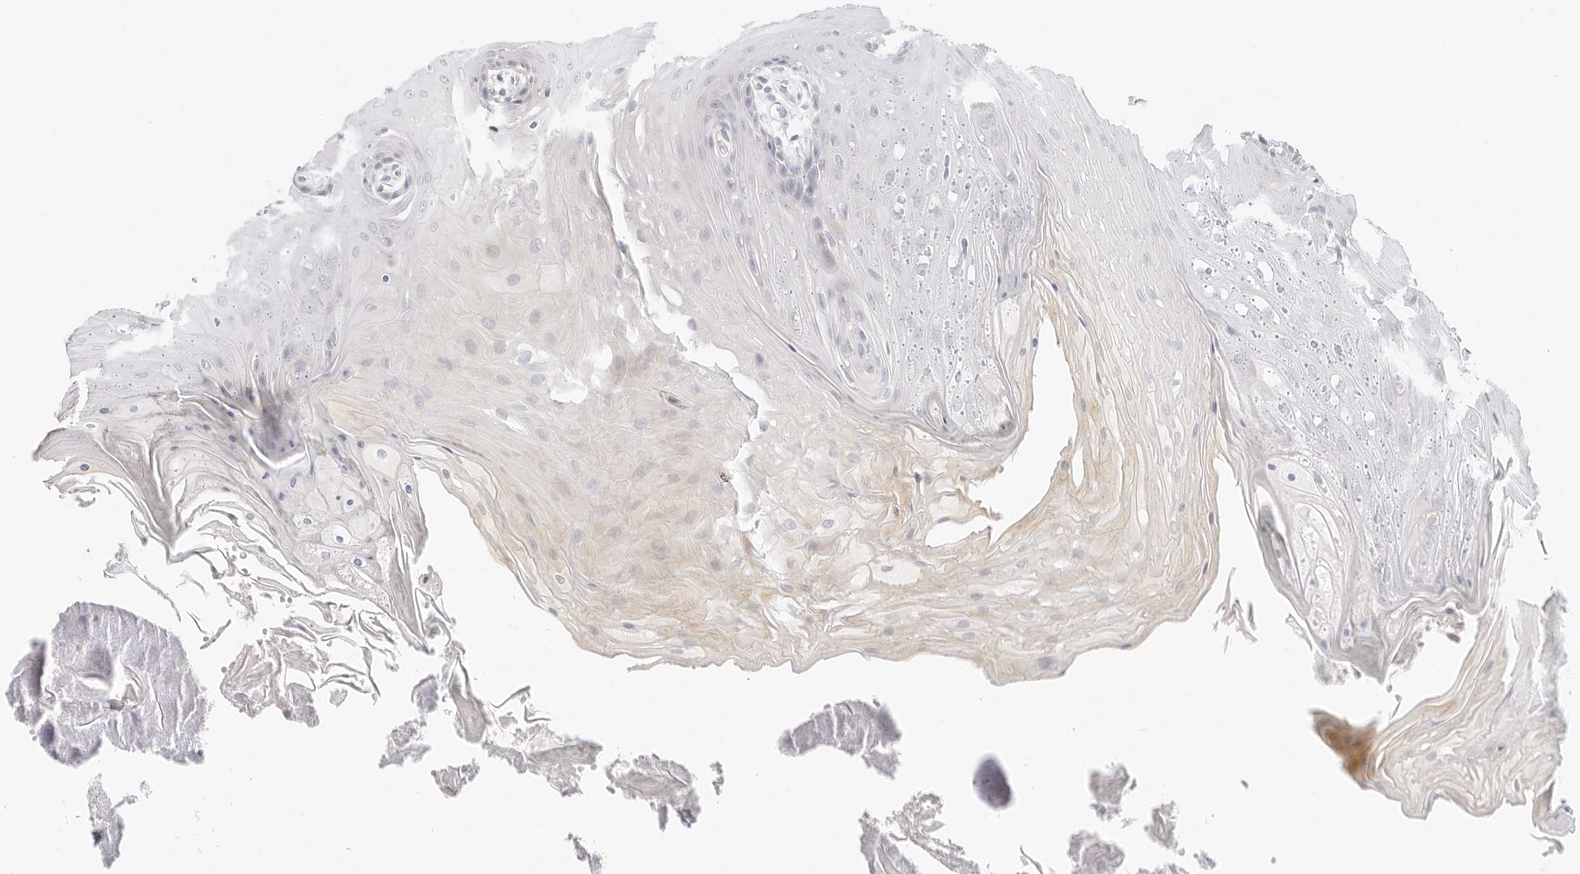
{"staining": {"intensity": "weak", "quantity": "<25%", "location": "cytoplasmic/membranous"}, "tissue": "oral mucosa", "cell_type": "Squamous epithelial cells", "image_type": "normal", "snomed": [{"axis": "morphology", "description": "Normal tissue, NOS"}, {"axis": "morphology", "description": "Squamous cell carcinoma, NOS"}, {"axis": "topography", "description": "Skeletal muscle"}, {"axis": "topography", "description": "Oral tissue"}, {"axis": "topography", "description": "Salivary gland"}, {"axis": "topography", "description": "Head-Neck"}], "caption": "This photomicrograph is of normal oral mucosa stained with immunohistochemistry (IHC) to label a protein in brown with the nuclei are counter-stained blue. There is no staining in squamous epithelial cells.", "gene": "TNFRSF14", "patient": {"sex": "male", "age": 54}}